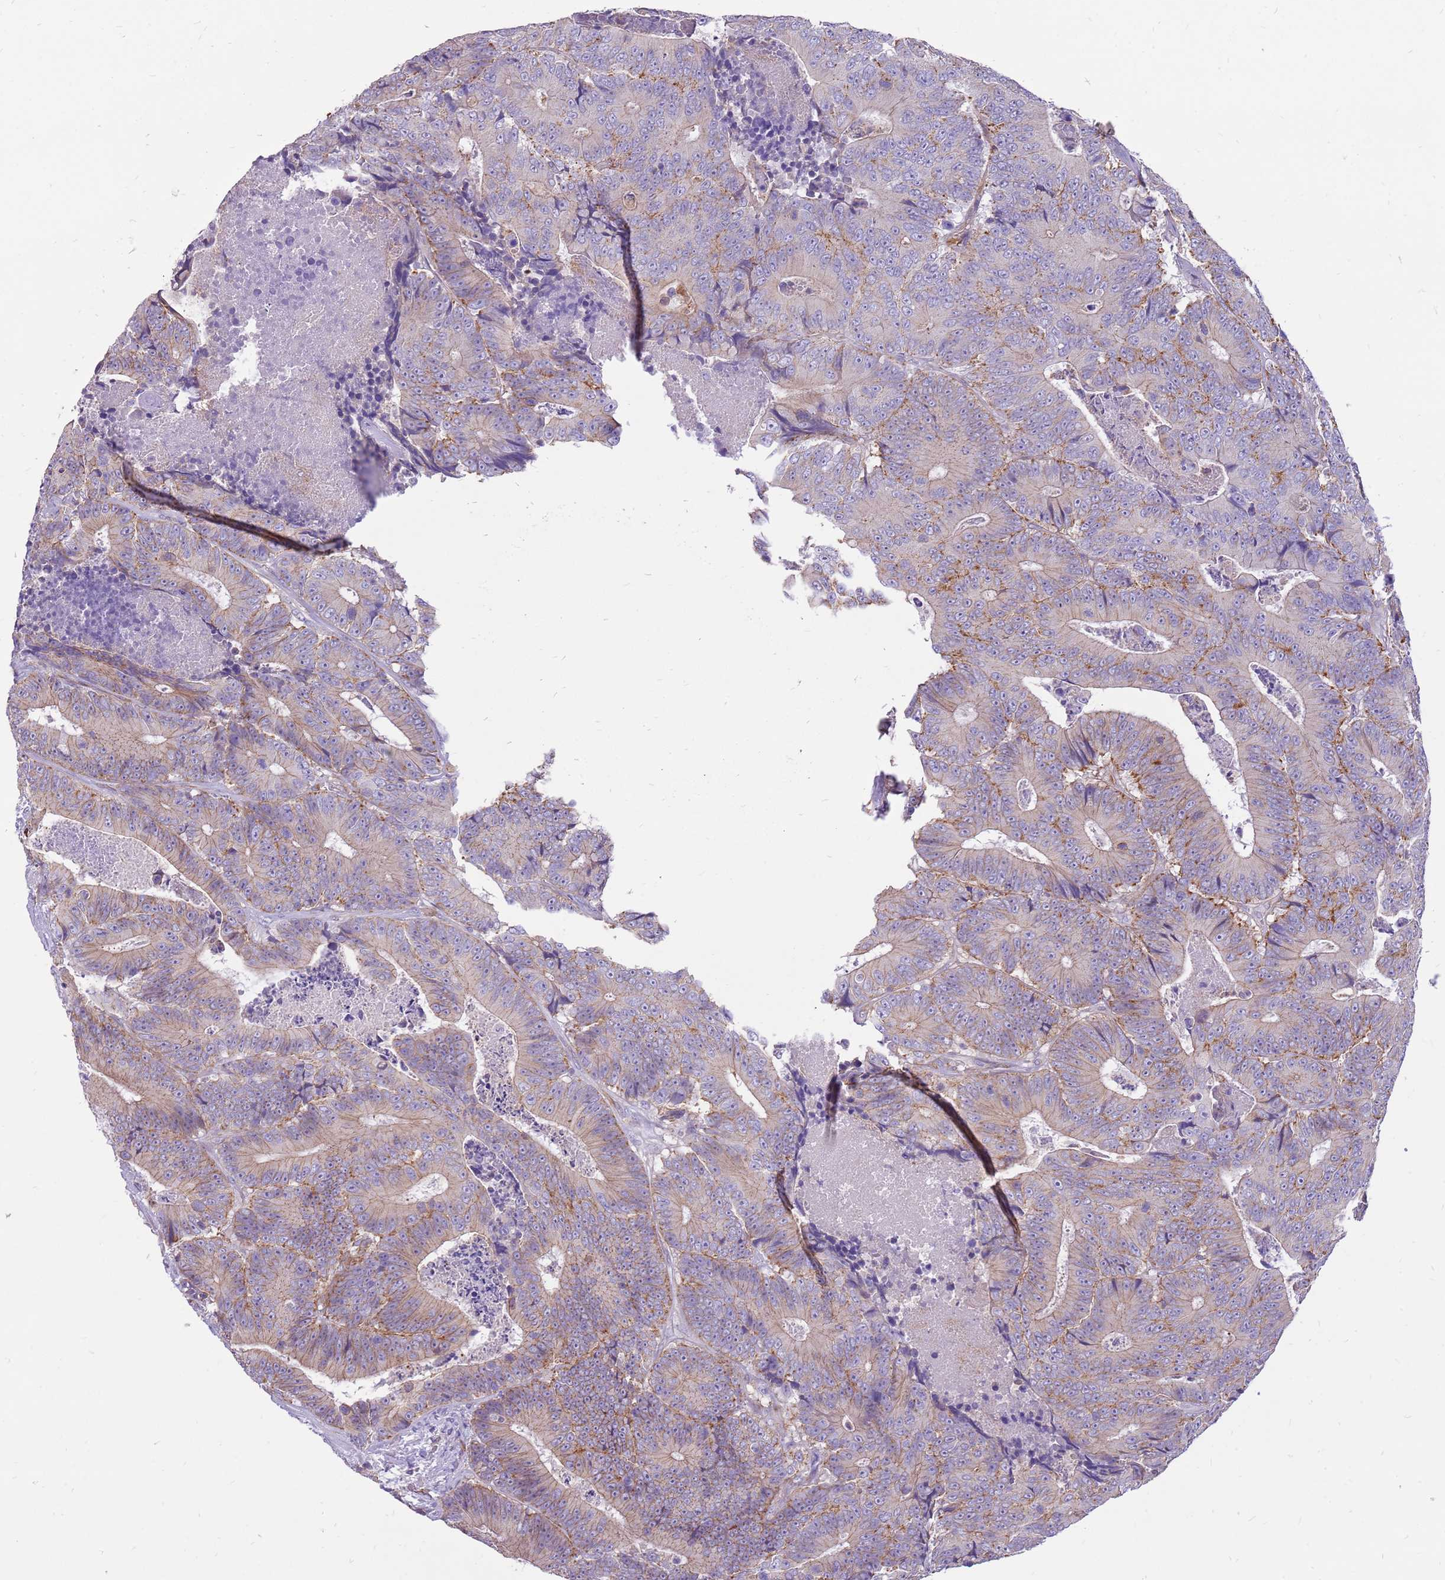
{"staining": {"intensity": "moderate", "quantity": "<25%", "location": "cytoplasmic/membranous"}, "tissue": "colorectal cancer", "cell_type": "Tumor cells", "image_type": "cancer", "snomed": [{"axis": "morphology", "description": "Adenocarcinoma, NOS"}, {"axis": "topography", "description": "Colon"}], "caption": "Human colorectal cancer (adenocarcinoma) stained with a brown dye exhibits moderate cytoplasmic/membranous positive staining in approximately <25% of tumor cells.", "gene": "WDR90", "patient": {"sex": "male", "age": 83}}